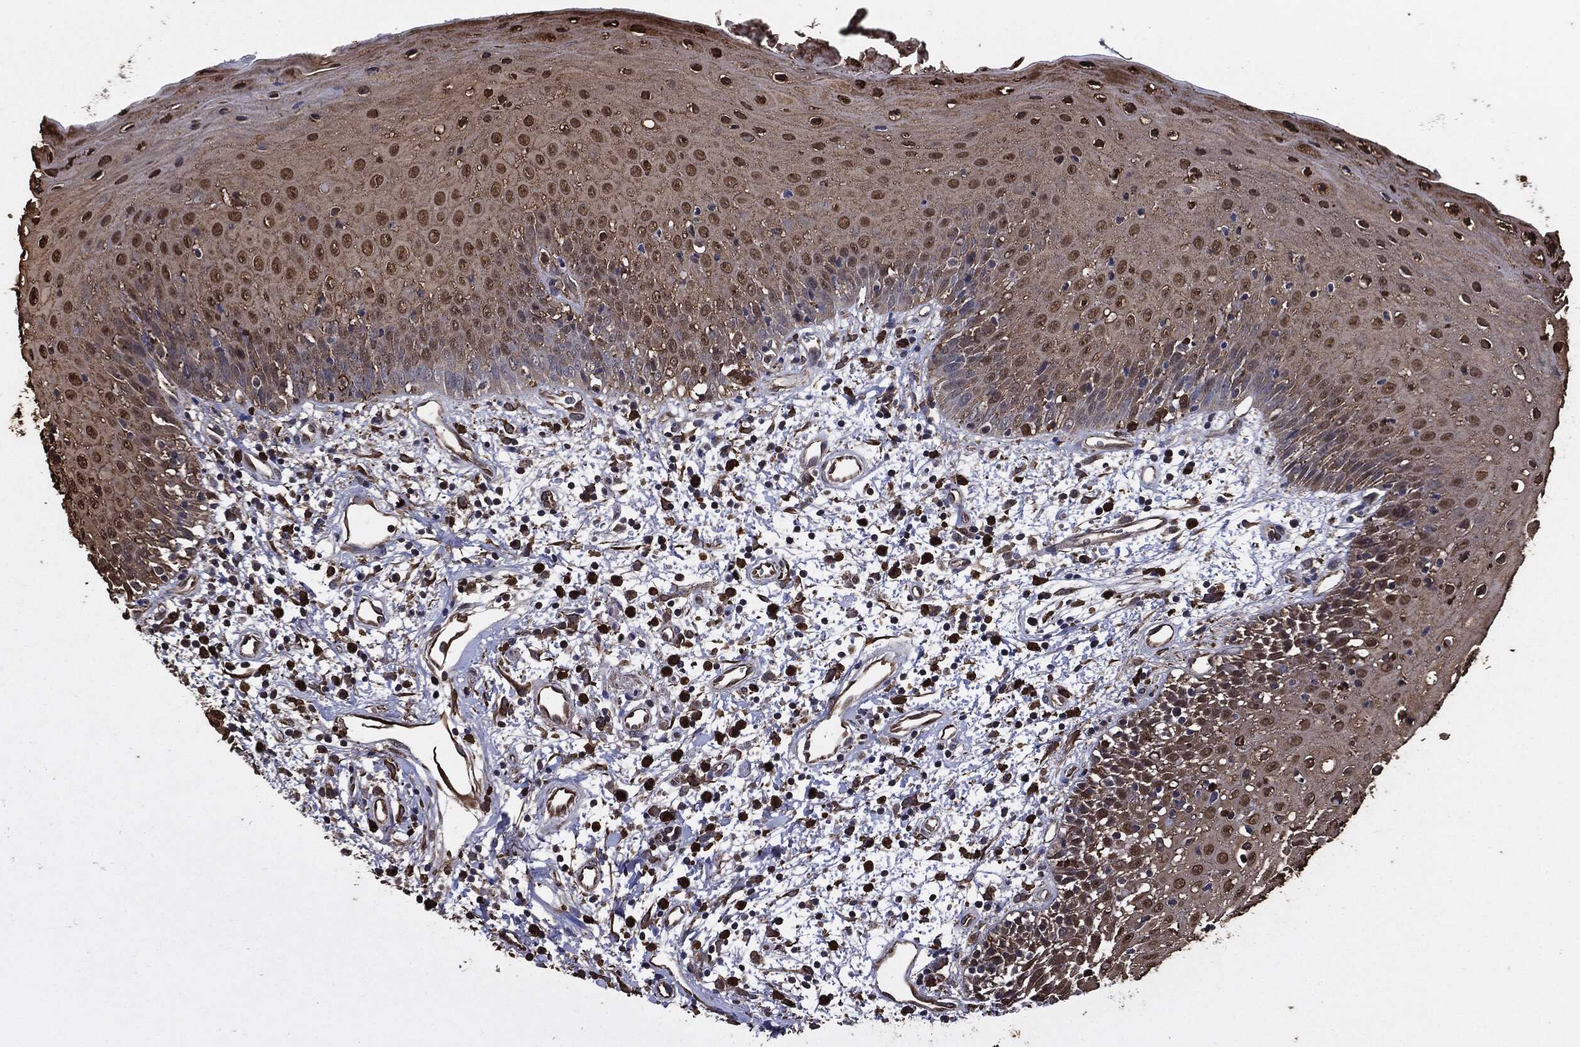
{"staining": {"intensity": "moderate", "quantity": "25%-75%", "location": "nuclear"}, "tissue": "oral mucosa", "cell_type": "Squamous epithelial cells", "image_type": "normal", "snomed": [{"axis": "morphology", "description": "Normal tissue, NOS"}, {"axis": "morphology", "description": "Squamous cell carcinoma, NOS"}, {"axis": "topography", "description": "Skeletal muscle"}, {"axis": "topography", "description": "Oral tissue"}, {"axis": "topography", "description": "Head-Neck"}], "caption": "Protein expression analysis of normal oral mucosa demonstrates moderate nuclear positivity in about 25%-75% of squamous epithelial cells.", "gene": "S100A9", "patient": {"sex": "female", "age": 84}}